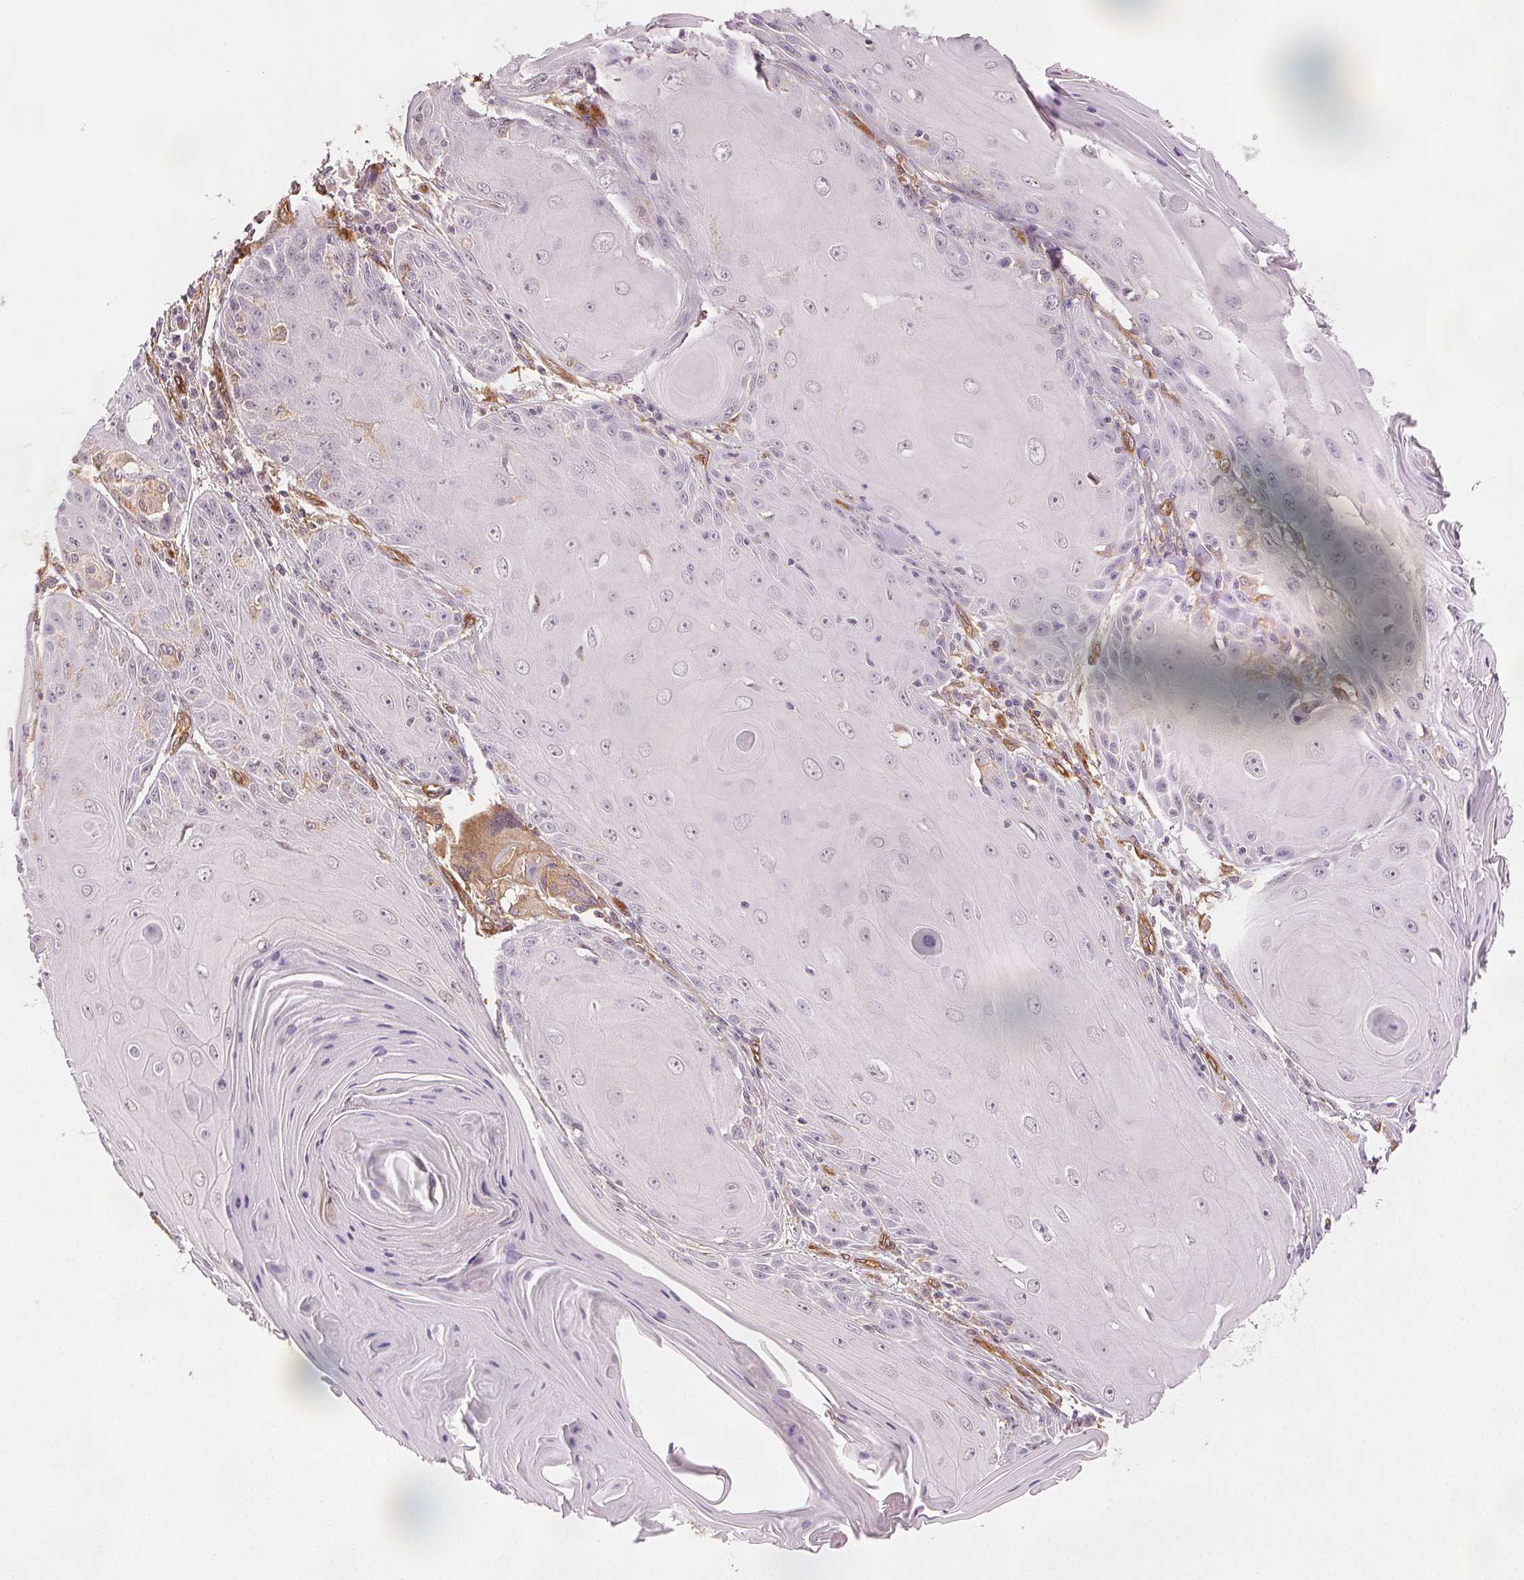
{"staining": {"intensity": "negative", "quantity": "none", "location": "none"}, "tissue": "skin cancer", "cell_type": "Tumor cells", "image_type": "cancer", "snomed": [{"axis": "morphology", "description": "Squamous cell carcinoma, NOS"}, {"axis": "topography", "description": "Skin"}, {"axis": "topography", "description": "Vulva"}], "caption": "Photomicrograph shows no significant protein positivity in tumor cells of skin squamous cell carcinoma.", "gene": "DIAPH2", "patient": {"sex": "female", "age": 85}}